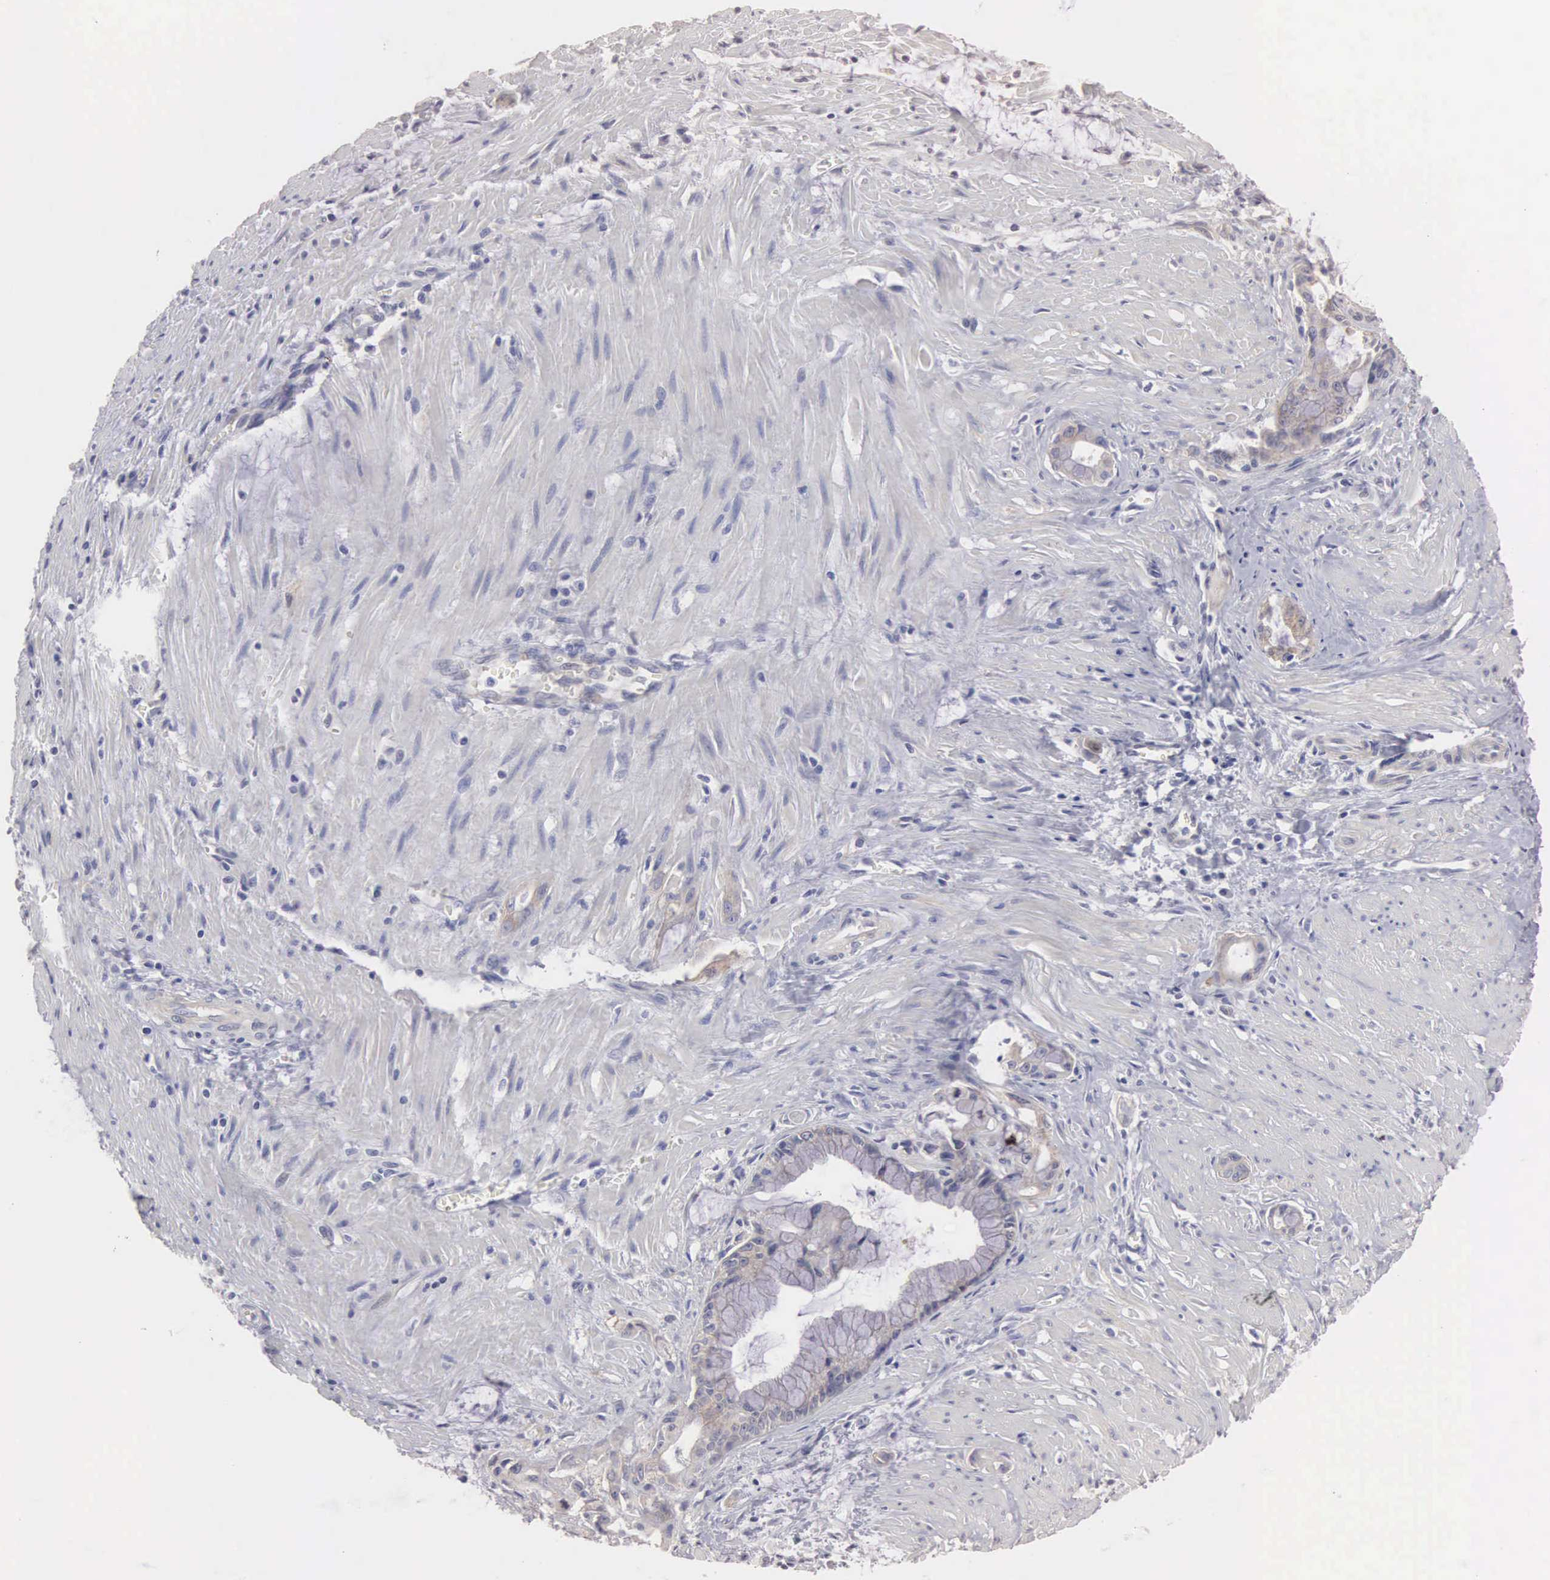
{"staining": {"intensity": "weak", "quantity": "25%-75%", "location": "cytoplasmic/membranous"}, "tissue": "pancreatic cancer", "cell_type": "Tumor cells", "image_type": "cancer", "snomed": [{"axis": "morphology", "description": "Adenocarcinoma, NOS"}, {"axis": "topography", "description": "Pancreas"}], "caption": "Pancreatic cancer stained with a protein marker shows weak staining in tumor cells.", "gene": "CEP170B", "patient": {"sex": "male", "age": 59}}